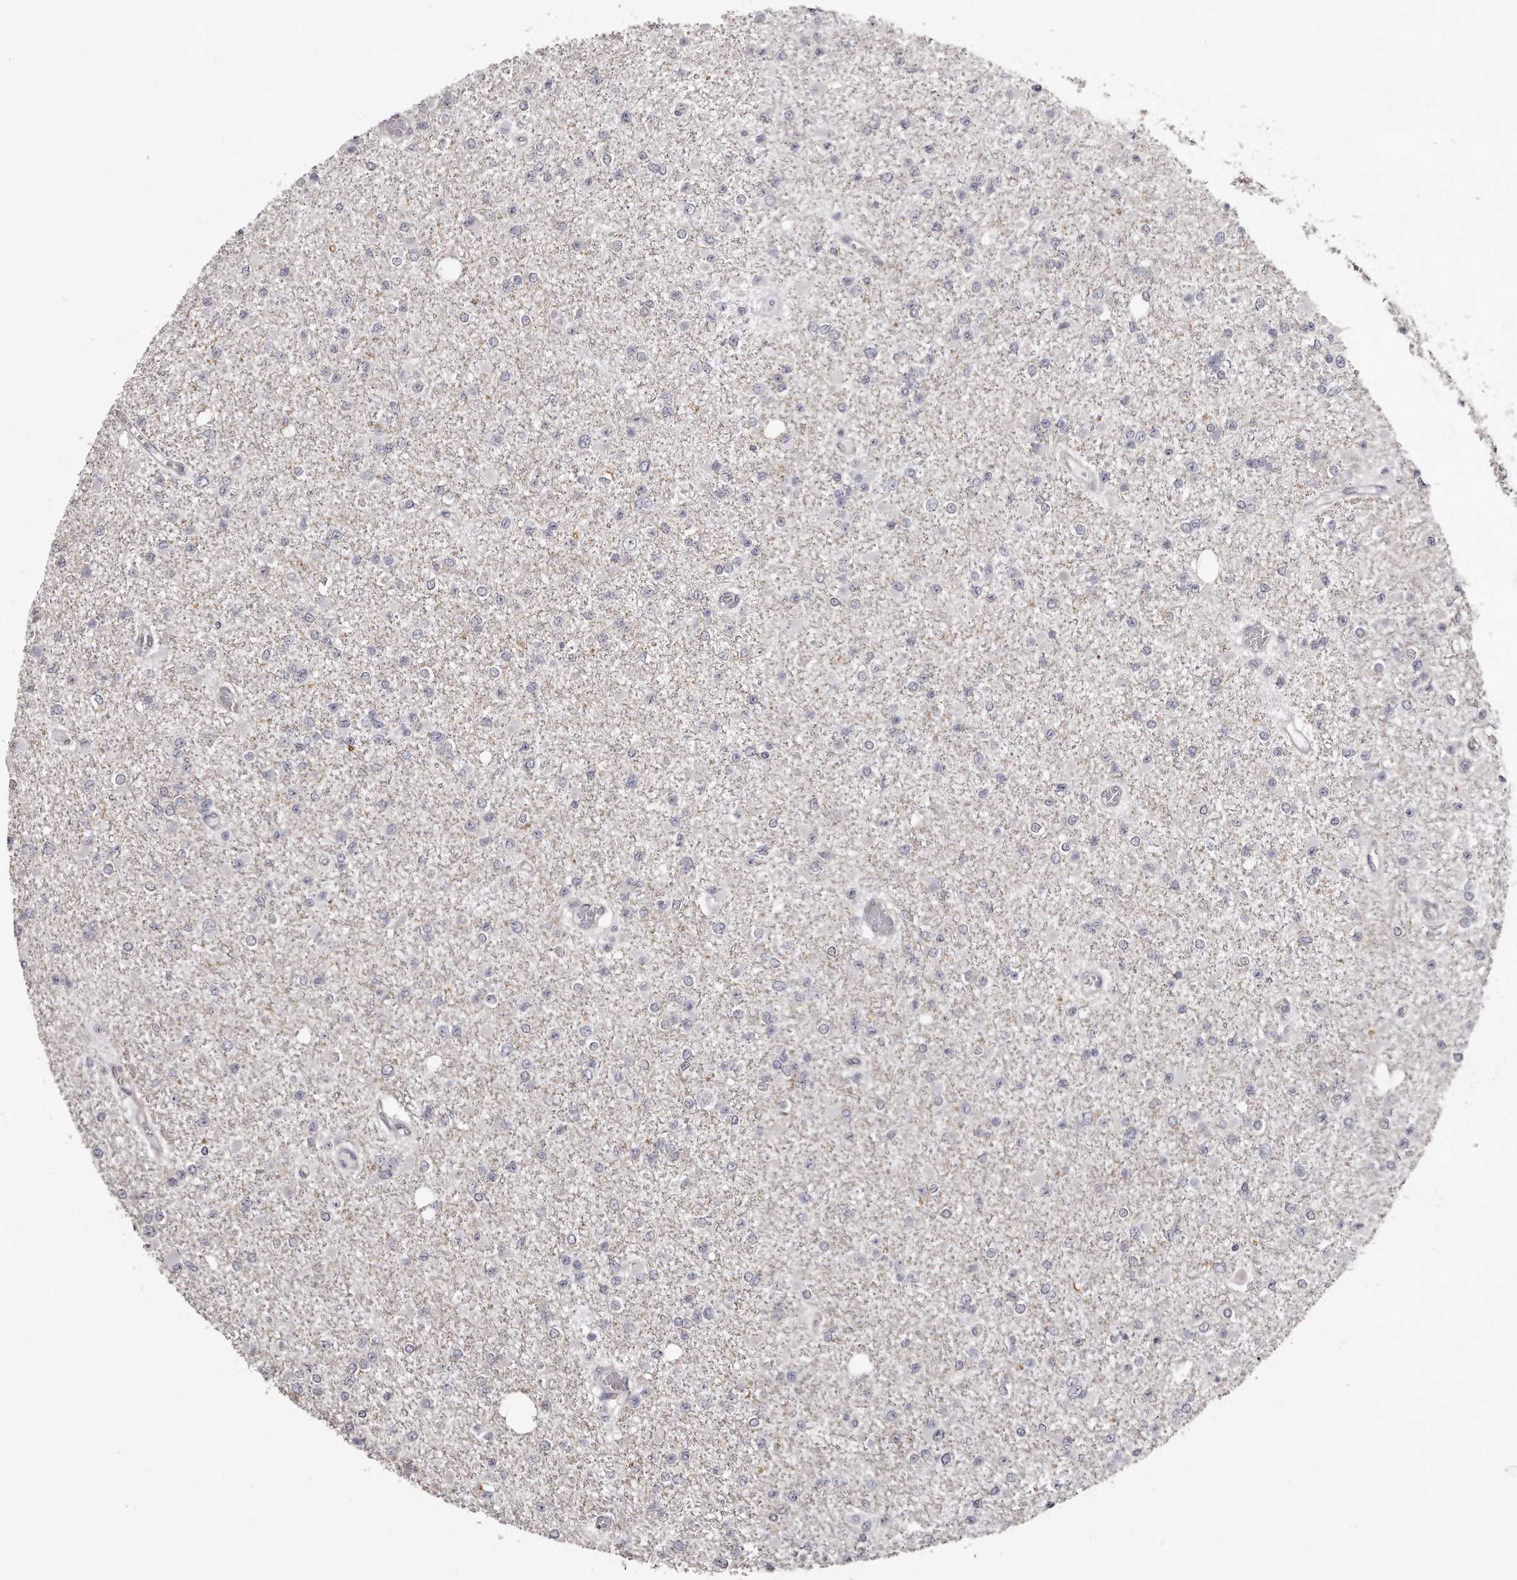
{"staining": {"intensity": "negative", "quantity": "none", "location": "none"}, "tissue": "glioma", "cell_type": "Tumor cells", "image_type": "cancer", "snomed": [{"axis": "morphology", "description": "Glioma, malignant, Low grade"}, {"axis": "topography", "description": "Brain"}], "caption": "Immunohistochemical staining of human malignant glioma (low-grade) reveals no significant staining in tumor cells.", "gene": "TRAPPC14", "patient": {"sex": "female", "age": 22}}